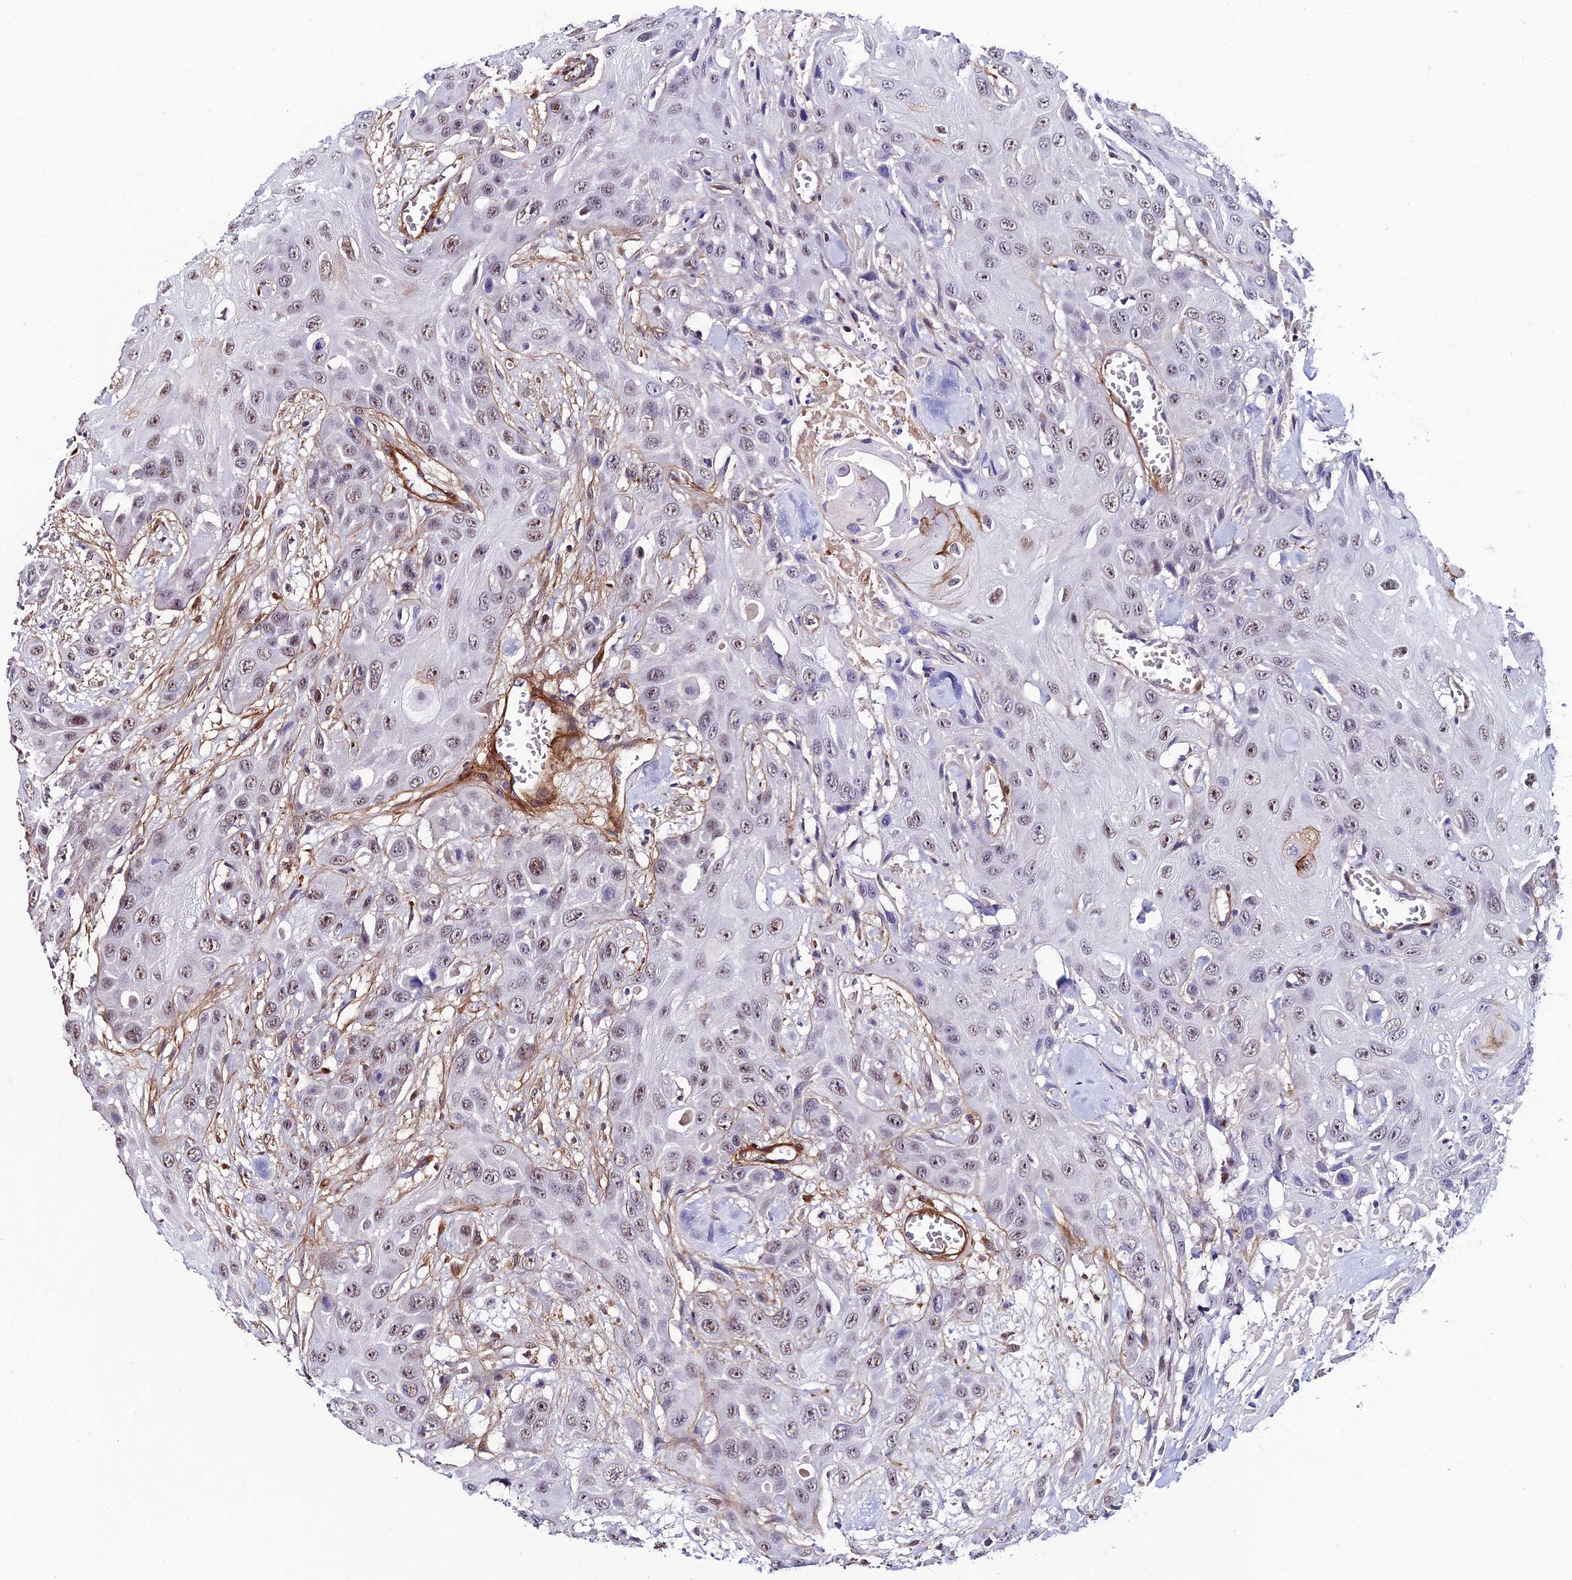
{"staining": {"intensity": "moderate", "quantity": ">75%", "location": "nuclear"}, "tissue": "head and neck cancer", "cell_type": "Tumor cells", "image_type": "cancer", "snomed": [{"axis": "morphology", "description": "Squamous cell carcinoma, NOS"}, {"axis": "topography", "description": "Head-Neck"}], "caption": "Squamous cell carcinoma (head and neck) stained with a brown dye reveals moderate nuclear positive expression in about >75% of tumor cells.", "gene": "SYT15", "patient": {"sex": "male", "age": 81}}